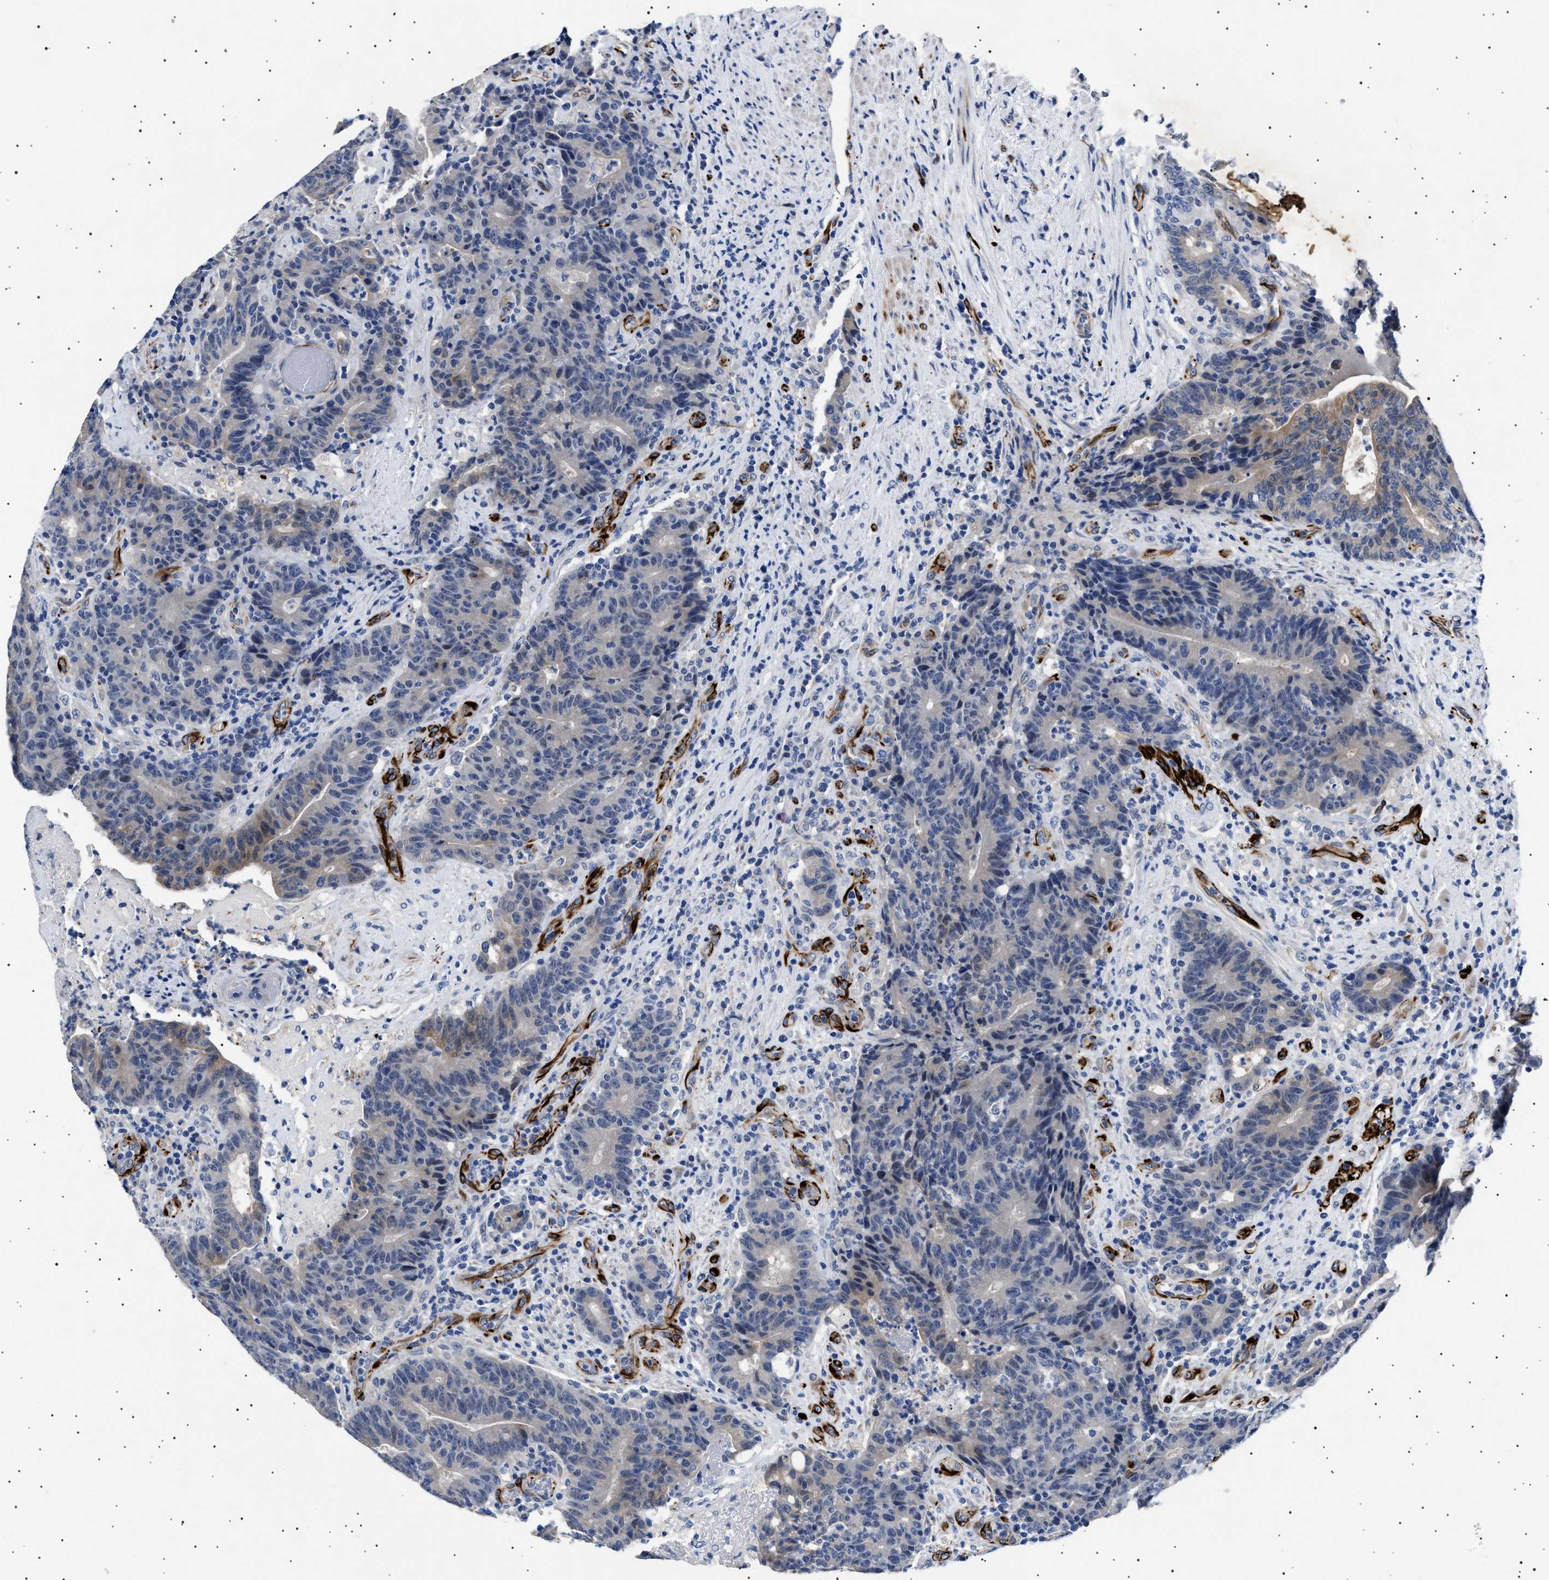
{"staining": {"intensity": "weak", "quantity": "<25%", "location": "cytoplasmic/membranous"}, "tissue": "colorectal cancer", "cell_type": "Tumor cells", "image_type": "cancer", "snomed": [{"axis": "morphology", "description": "Normal tissue, NOS"}, {"axis": "morphology", "description": "Adenocarcinoma, NOS"}, {"axis": "topography", "description": "Colon"}], "caption": "IHC histopathology image of neoplastic tissue: human adenocarcinoma (colorectal) stained with DAB displays no significant protein positivity in tumor cells. (Immunohistochemistry, brightfield microscopy, high magnification).", "gene": "OLFML2A", "patient": {"sex": "female", "age": 75}}